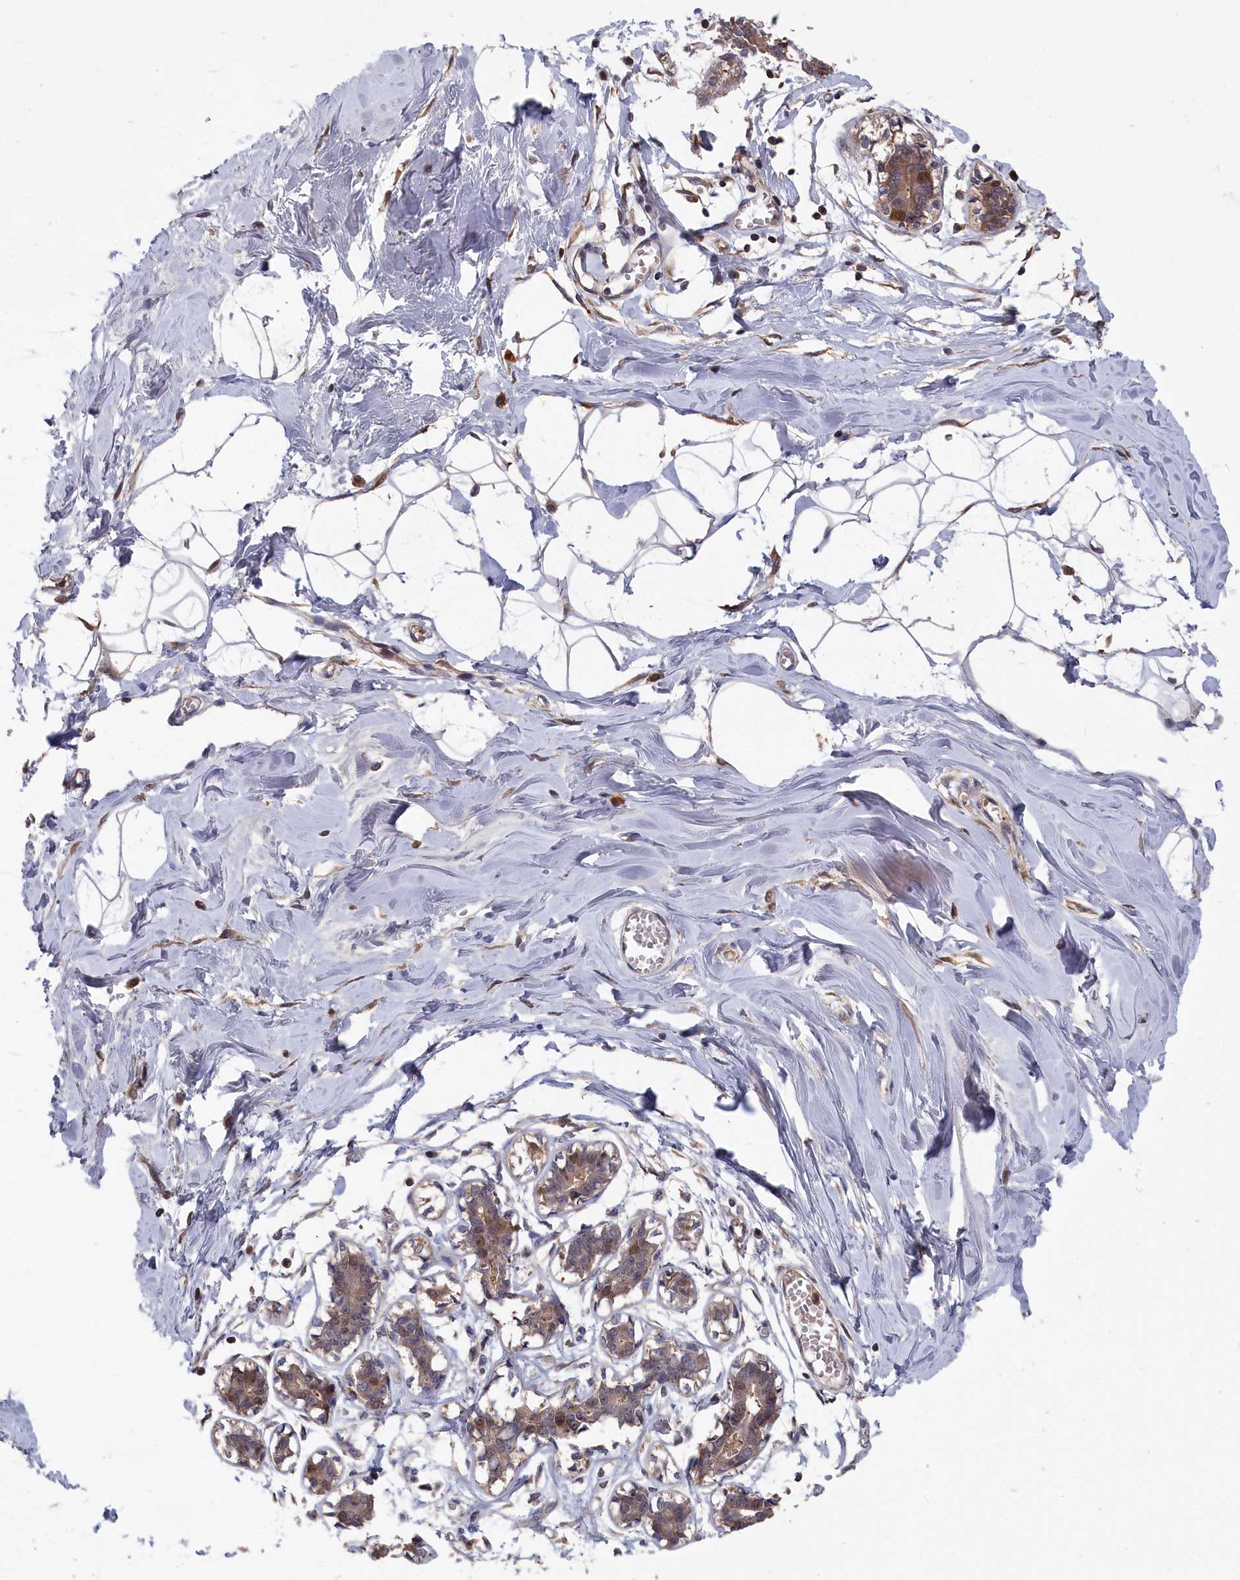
{"staining": {"intensity": "negative", "quantity": "none", "location": "none"}, "tissue": "breast", "cell_type": "Adipocytes", "image_type": "normal", "snomed": [{"axis": "morphology", "description": "Normal tissue, NOS"}, {"axis": "topography", "description": "Breast"}], "caption": "Immunohistochemical staining of normal breast demonstrates no significant expression in adipocytes. The staining was performed using DAB to visualize the protein expression in brown, while the nuclei were stained in blue with hematoxylin (Magnification: 20x).", "gene": "RMI2", "patient": {"sex": "female", "age": 27}}